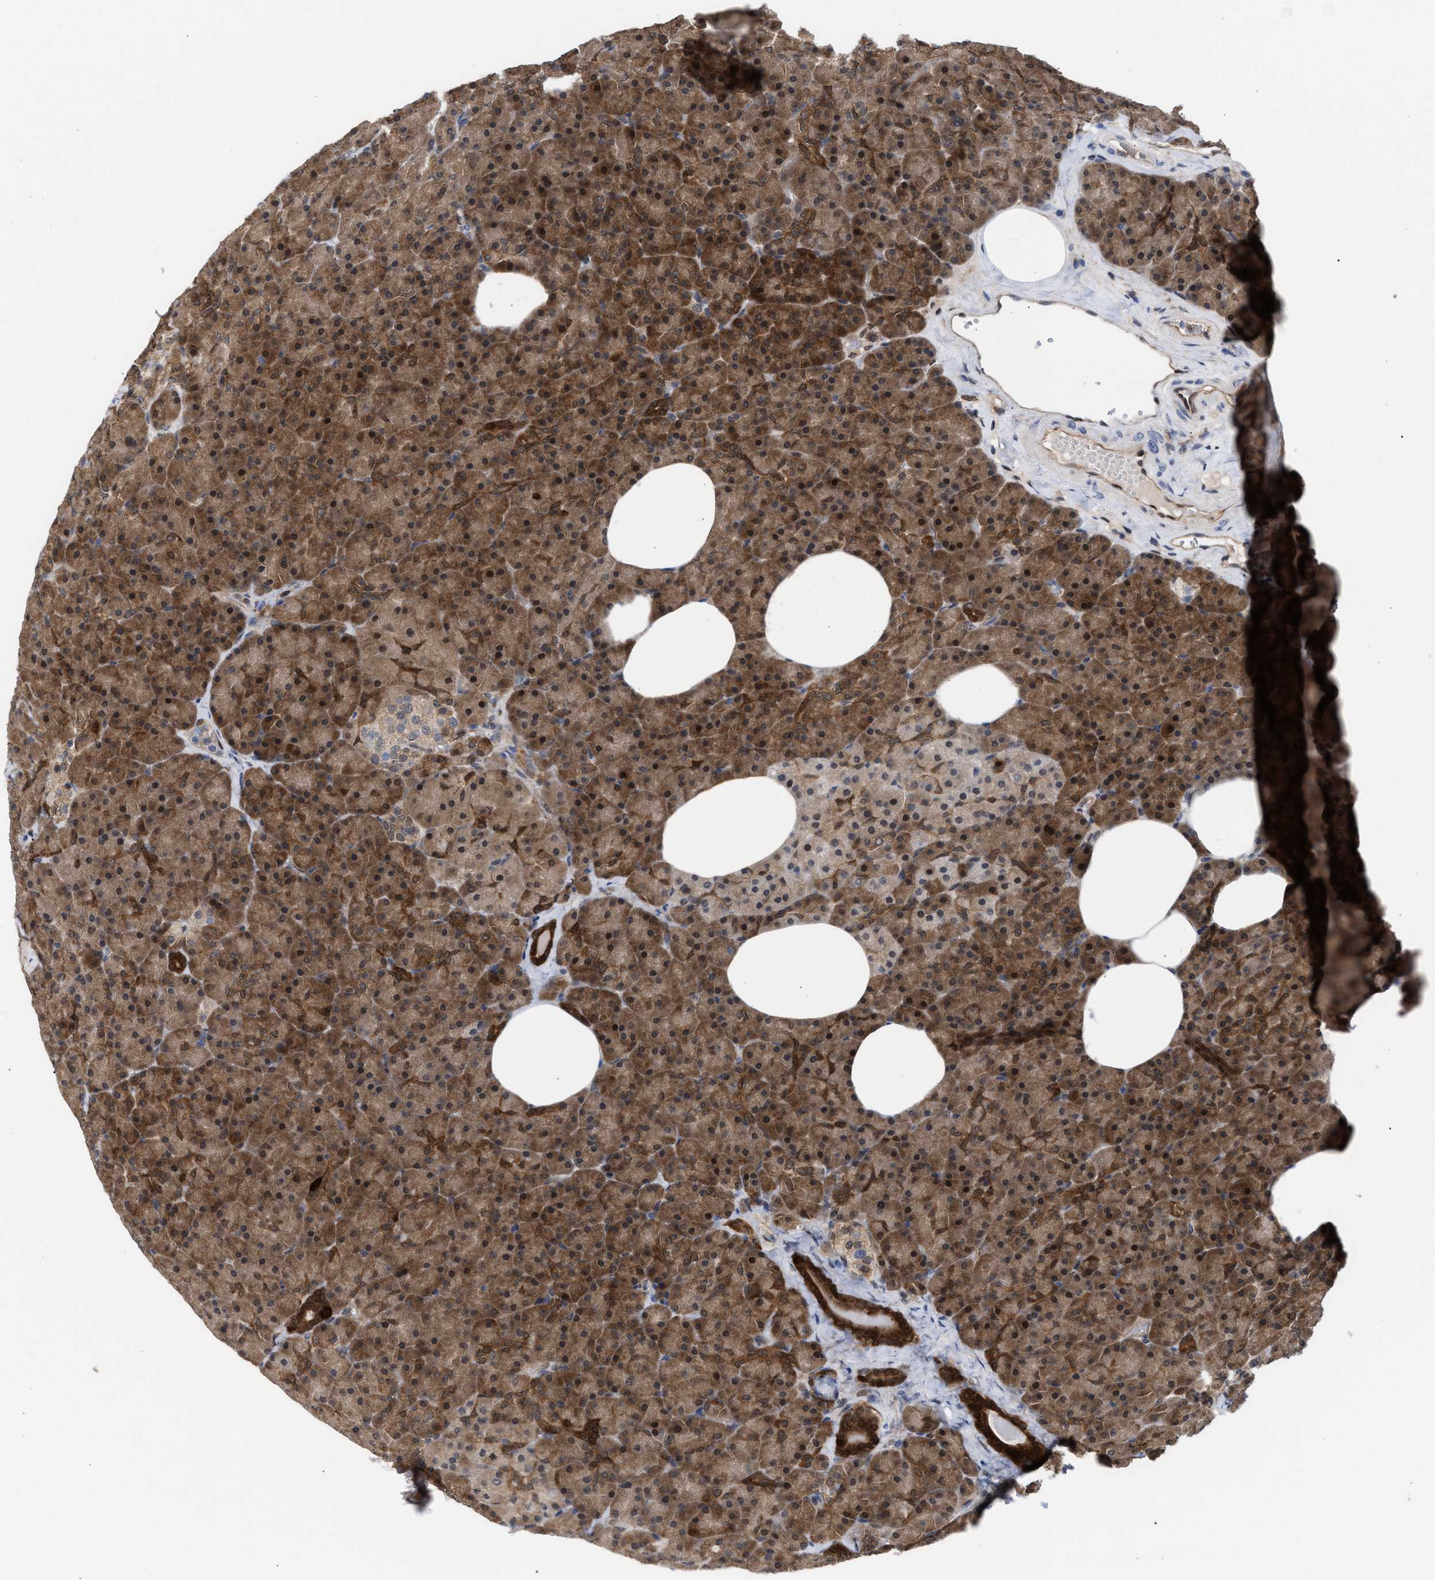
{"staining": {"intensity": "moderate", "quantity": ">75%", "location": "cytoplasmic/membranous,nuclear"}, "tissue": "pancreas", "cell_type": "Exocrine glandular cells", "image_type": "normal", "snomed": [{"axis": "morphology", "description": "Normal tissue, NOS"}, {"axis": "morphology", "description": "Carcinoid, malignant, NOS"}, {"axis": "topography", "description": "Pancreas"}], "caption": "Immunohistochemical staining of unremarkable pancreas reveals >75% levels of moderate cytoplasmic/membranous,nuclear protein expression in about >75% of exocrine glandular cells.", "gene": "TP53I3", "patient": {"sex": "female", "age": 35}}